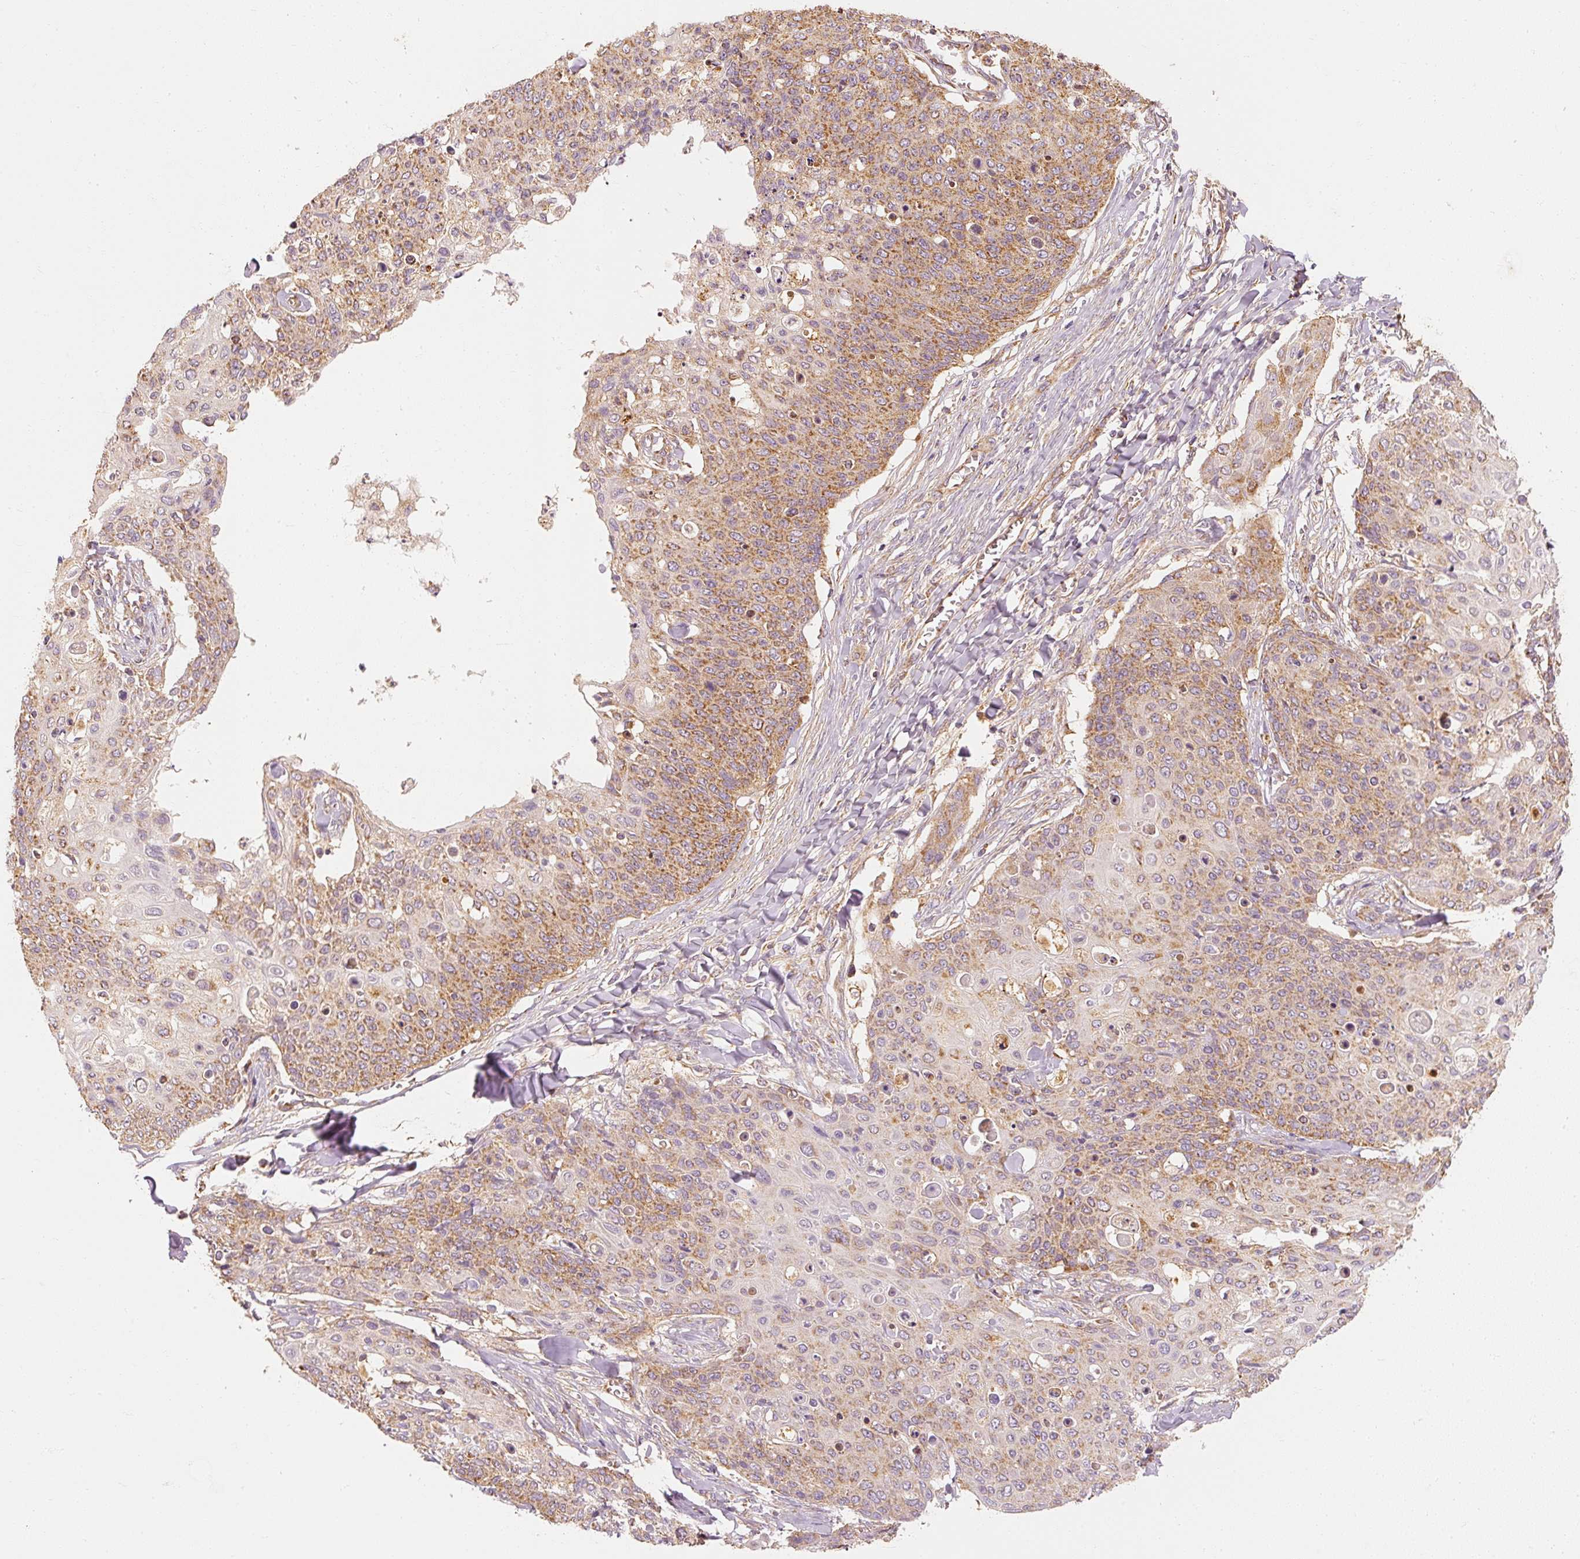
{"staining": {"intensity": "moderate", "quantity": ">75%", "location": "cytoplasmic/membranous"}, "tissue": "skin cancer", "cell_type": "Tumor cells", "image_type": "cancer", "snomed": [{"axis": "morphology", "description": "Squamous cell carcinoma, NOS"}, {"axis": "topography", "description": "Skin"}, {"axis": "topography", "description": "Vulva"}], "caption": "Approximately >75% of tumor cells in human skin cancer (squamous cell carcinoma) exhibit moderate cytoplasmic/membranous protein staining as visualized by brown immunohistochemical staining.", "gene": "TOMM40", "patient": {"sex": "female", "age": 85}}